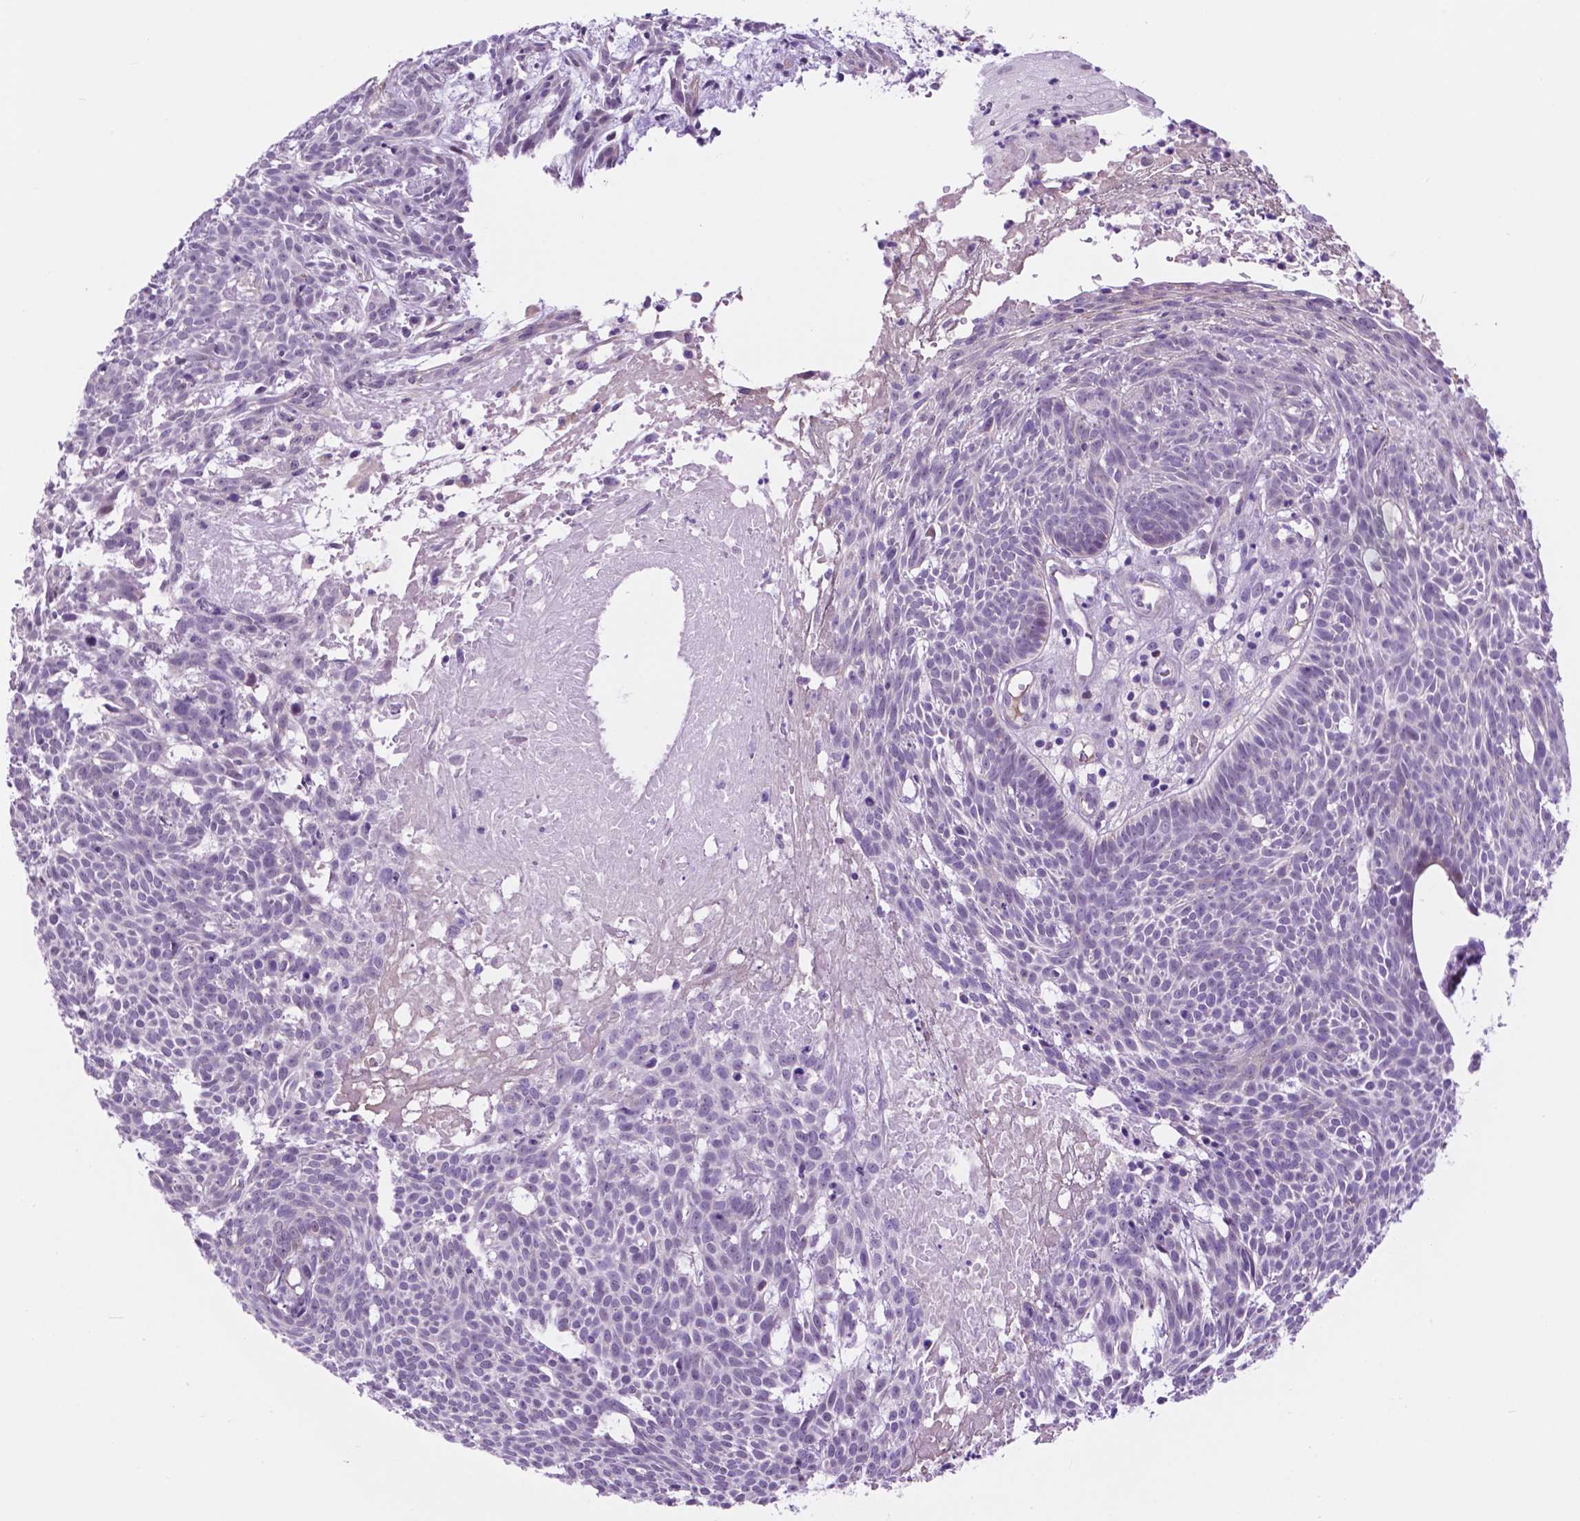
{"staining": {"intensity": "negative", "quantity": "none", "location": "none"}, "tissue": "skin cancer", "cell_type": "Tumor cells", "image_type": "cancer", "snomed": [{"axis": "morphology", "description": "Basal cell carcinoma"}, {"axis": "topography", "description": "Skin"}], "caption": "IHC of human basal cell carcinoma (skin) reveals no staining in tumor cells.", "gene": "ACY3", "patient": {"sex": "male", "age": 59}}